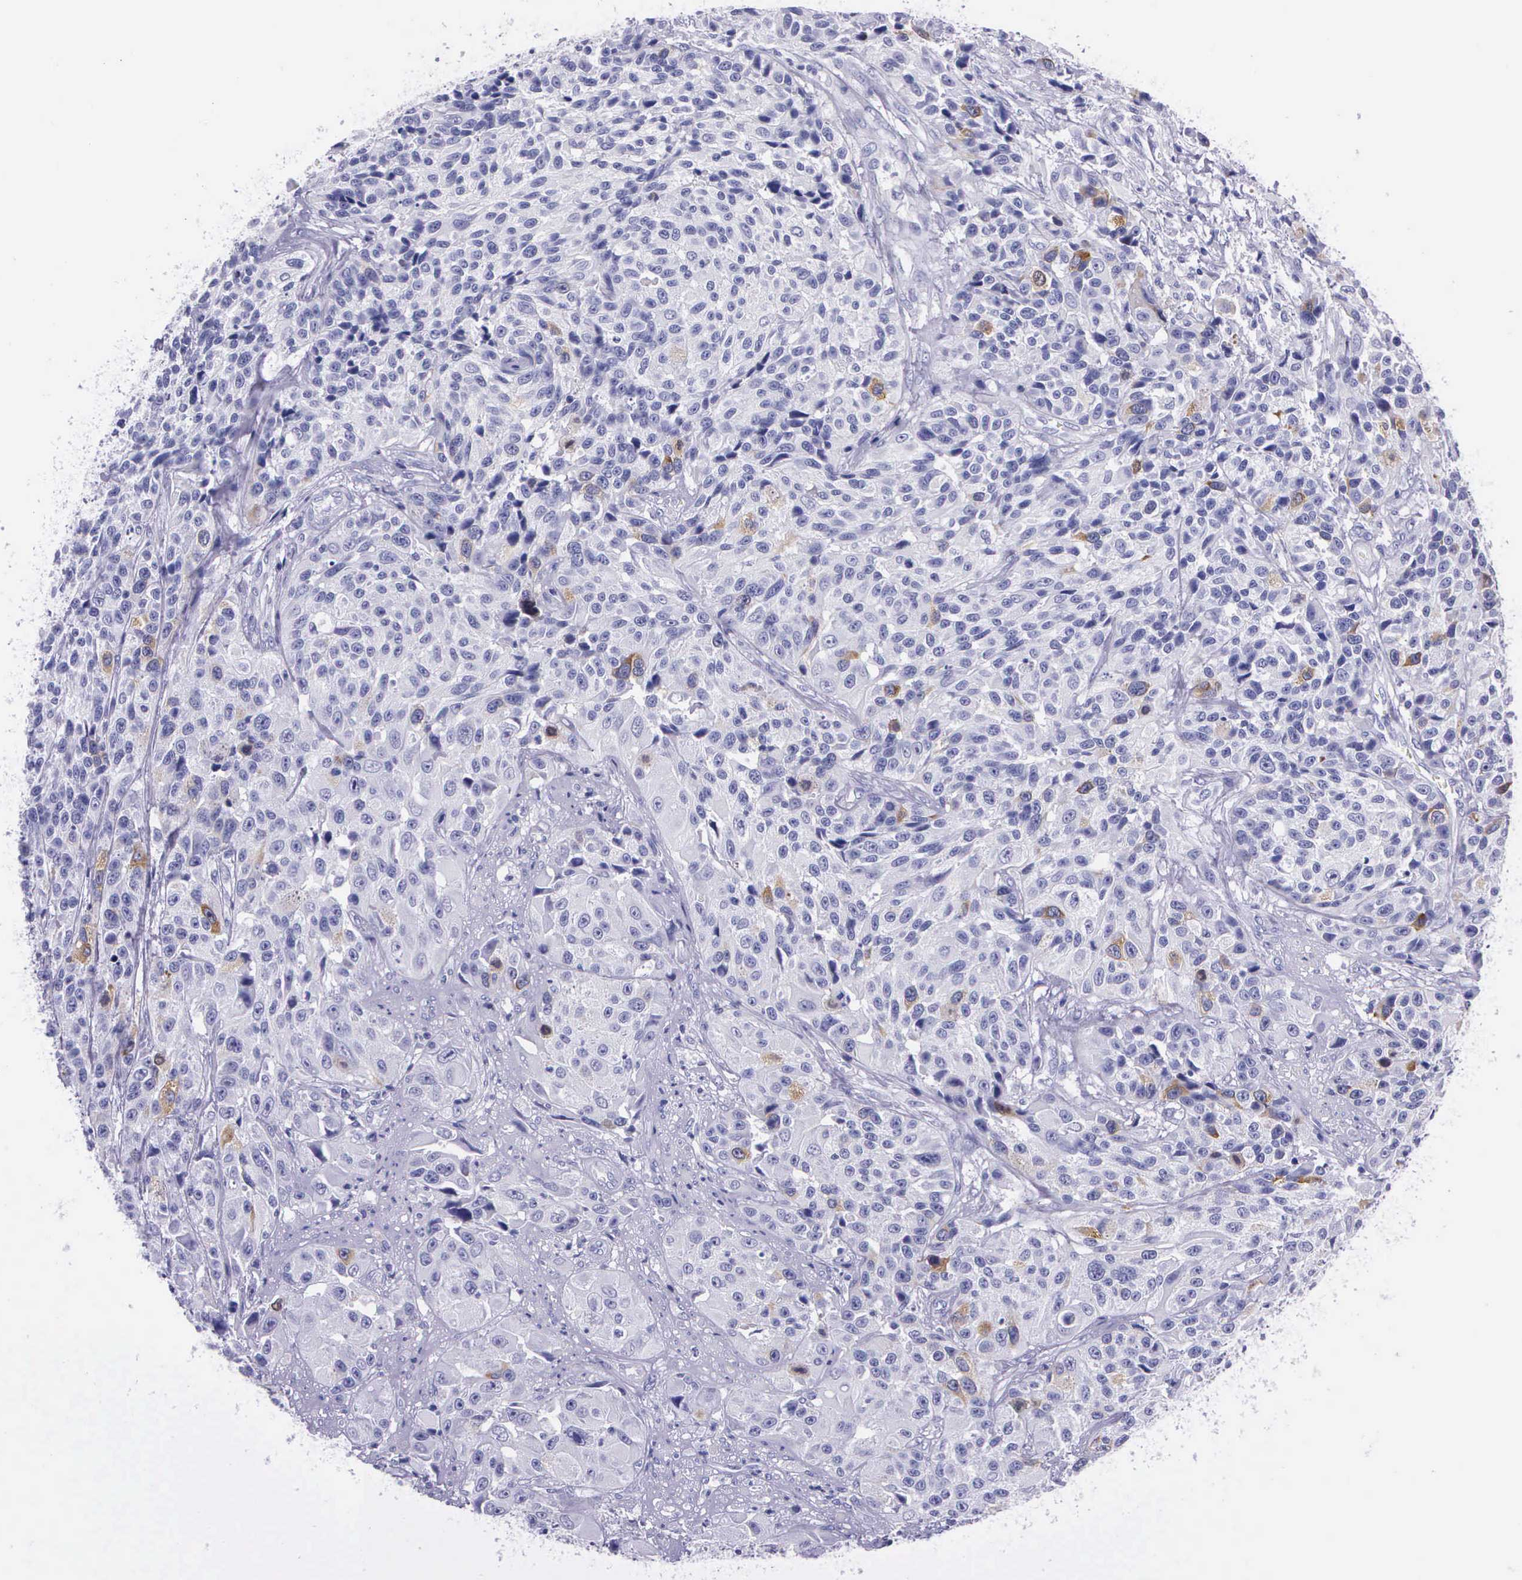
{"staining": {"intensity": "weak", "quantity": "<25%", "location": "cytoplasmic/membranous,nuclear"}, "tissue": "urothelial cancer", "cell_type": "Tumor cells", "image_type": "cancer", "snomed": [{"axis": "morphology", "description": "Urothelial carcinoma, High grade"}, {"axis": "topography", "description": "Urinary bladder"}], "caption": "Tumor cells show no significant staining in urothelial cancer. The staining was performed using DAB to visualize the protein expression in brown, while the nuclei were stained in blue with hematoxylin (Magnification: 20x).", "gene": "CCNB1", "patient": {"sex": "female", "age": 81}}